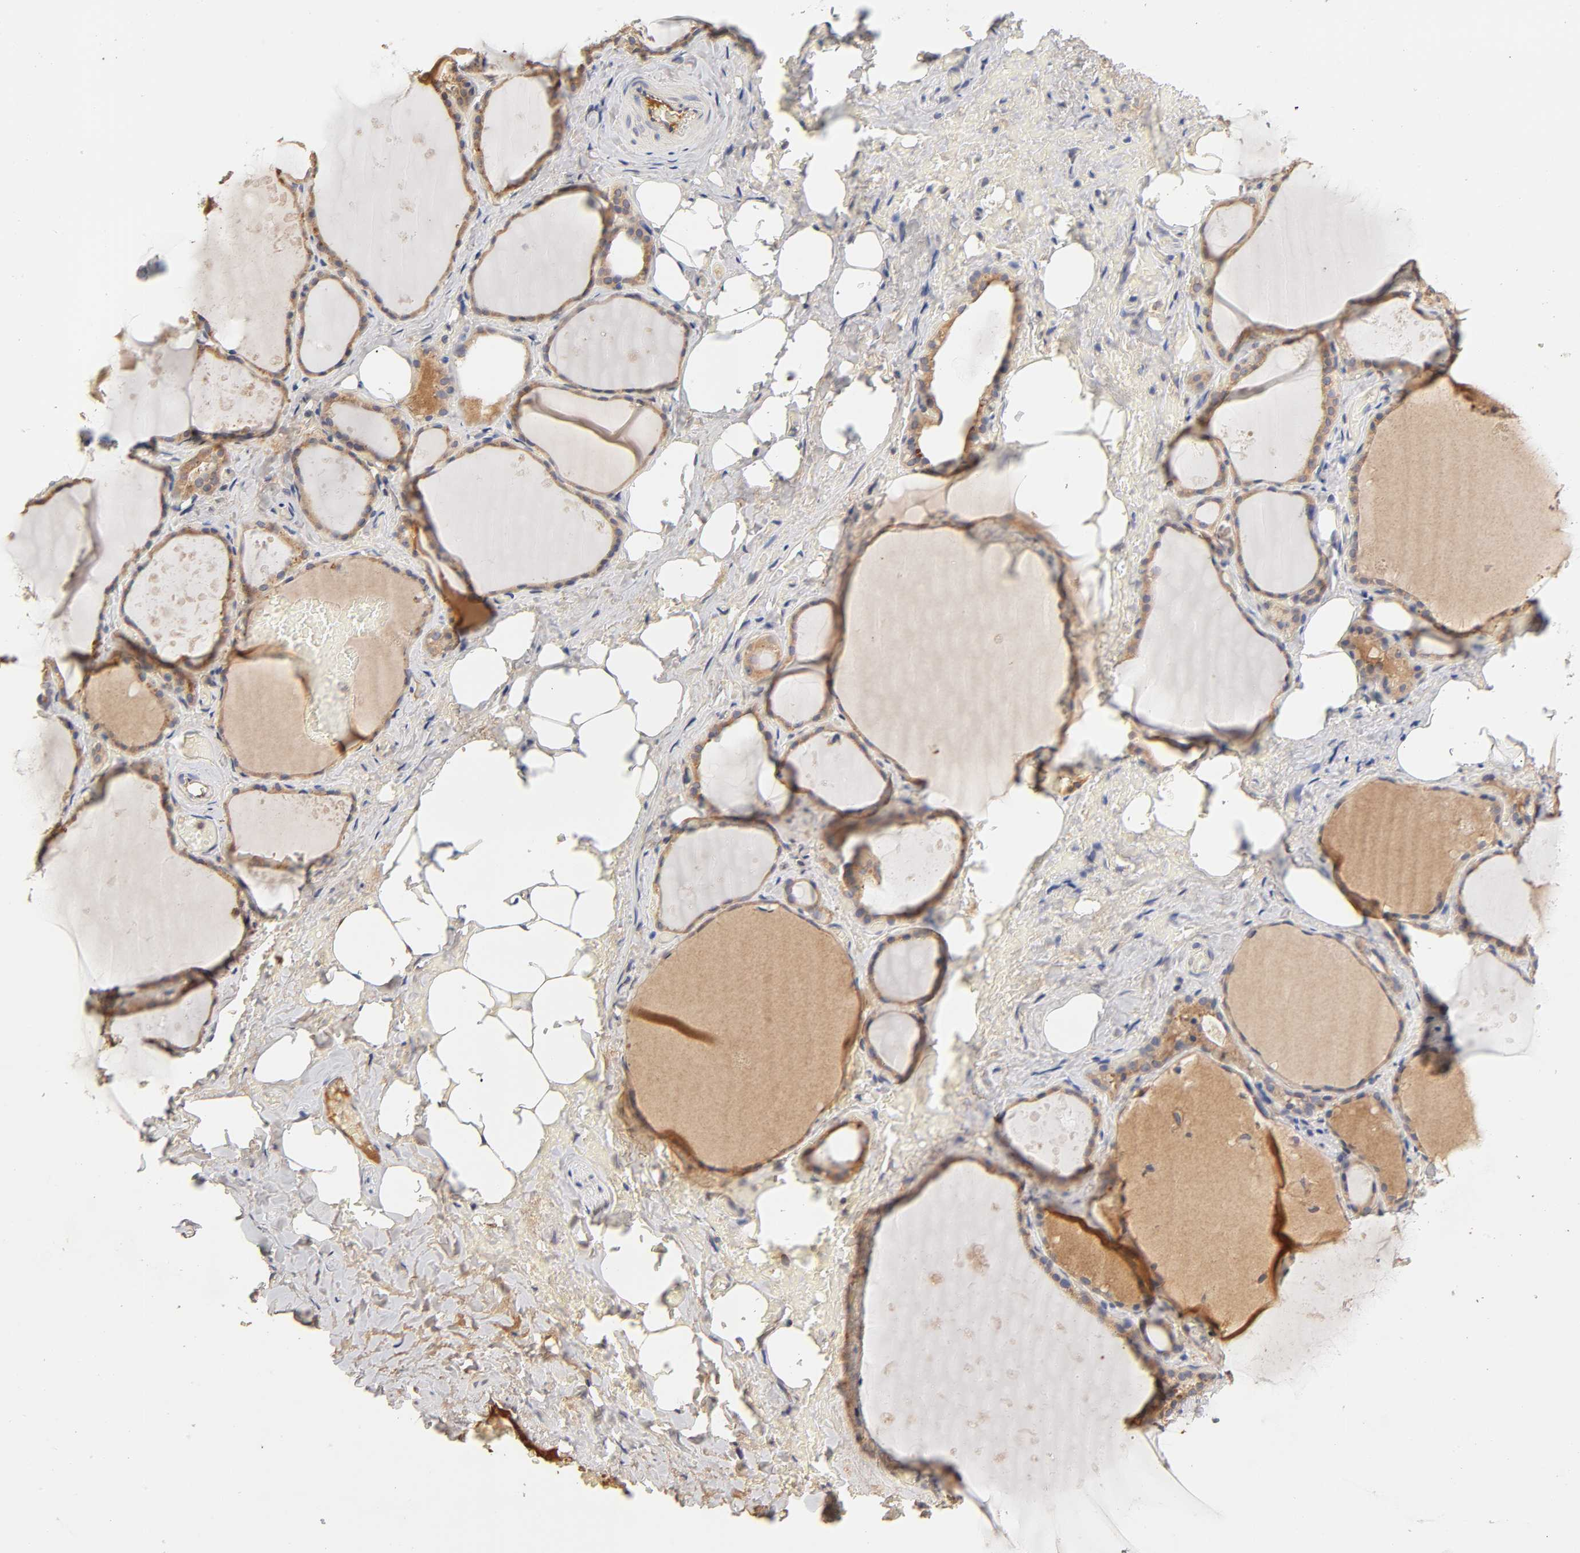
{"staining": {"intensity": "moderate", "quantity": ">75%", "location": "cytoplasmic/membranous"}, "tissue": "thyroid gland", "cell_type": "Glandular cells", "image_type": "normal", "snomed": [{"axis": "morphology", "description": "Normal tissue, NOS"}, {"axis": "topography", "description": "Thyroid gland"}], "caption": "A medium amount of moderate cytoplasmic/membranous positivity is present in about >75% of glandular cells in unremarkable thyroid gland.", "gene": "RPS29", "patient": {"sex": "male", "age": 61}}